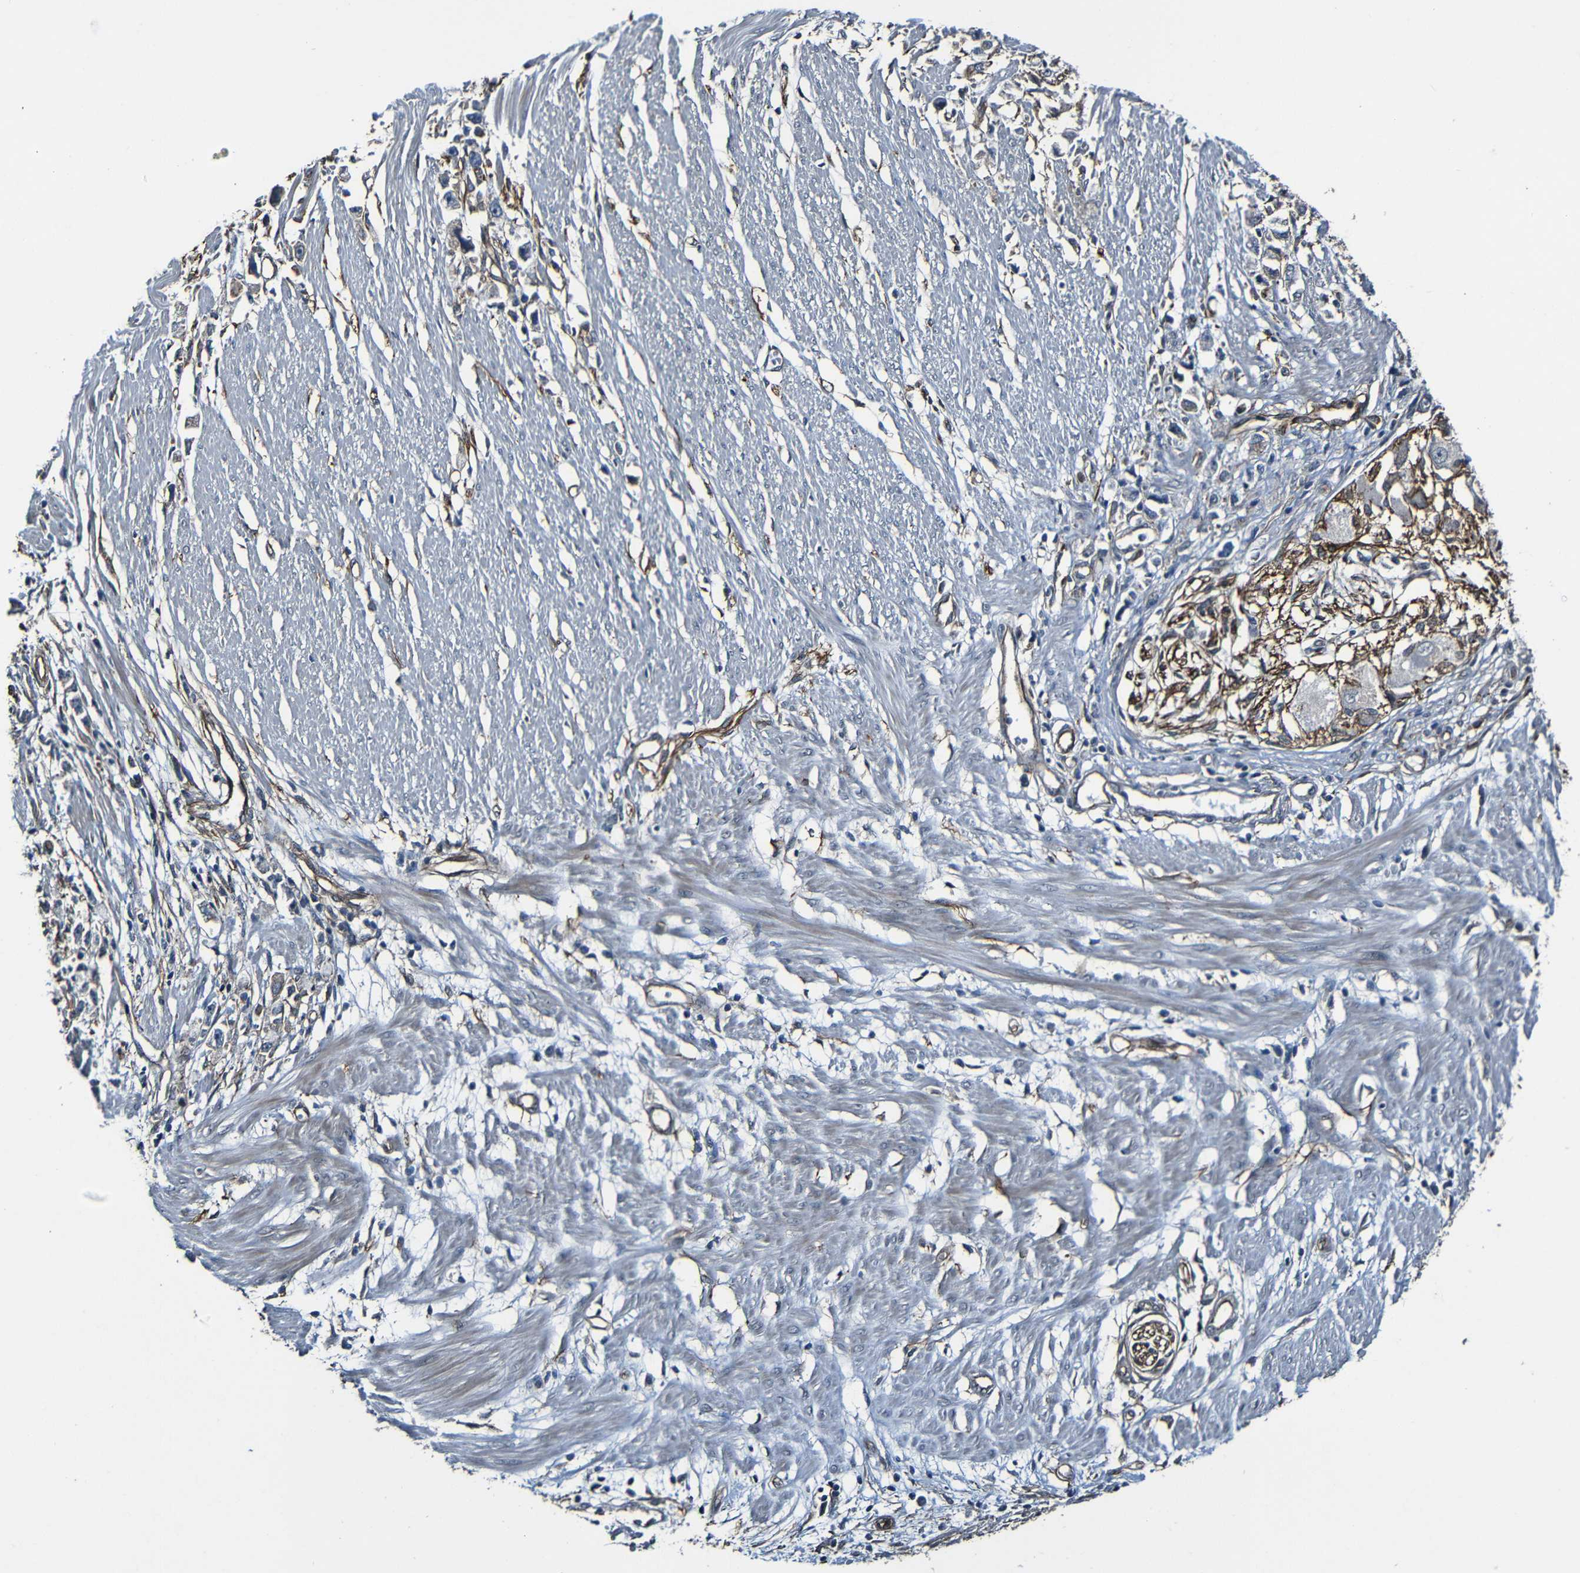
{"staining": {"intensity": "moderate", "quantity": "25%-75%", "location": "cytoplasmic/membranous"}, "tissue": "stomach cancer", "cell_type": "Tumor cells", "image_type": "cancer", "snomed": [{"axis": "morphology", "description": "Adenocarcinoma, NOS"}, {"axis": "topography", "description": "Stomach"}], "caption": "Protein staining displays moderate cytoplasmic/membranous expression in about 25%-75% of tumor cells in adenocarcinoma (stomach).", "gene": "LGR5", "patient": {"sex": "female", "age": 59}}